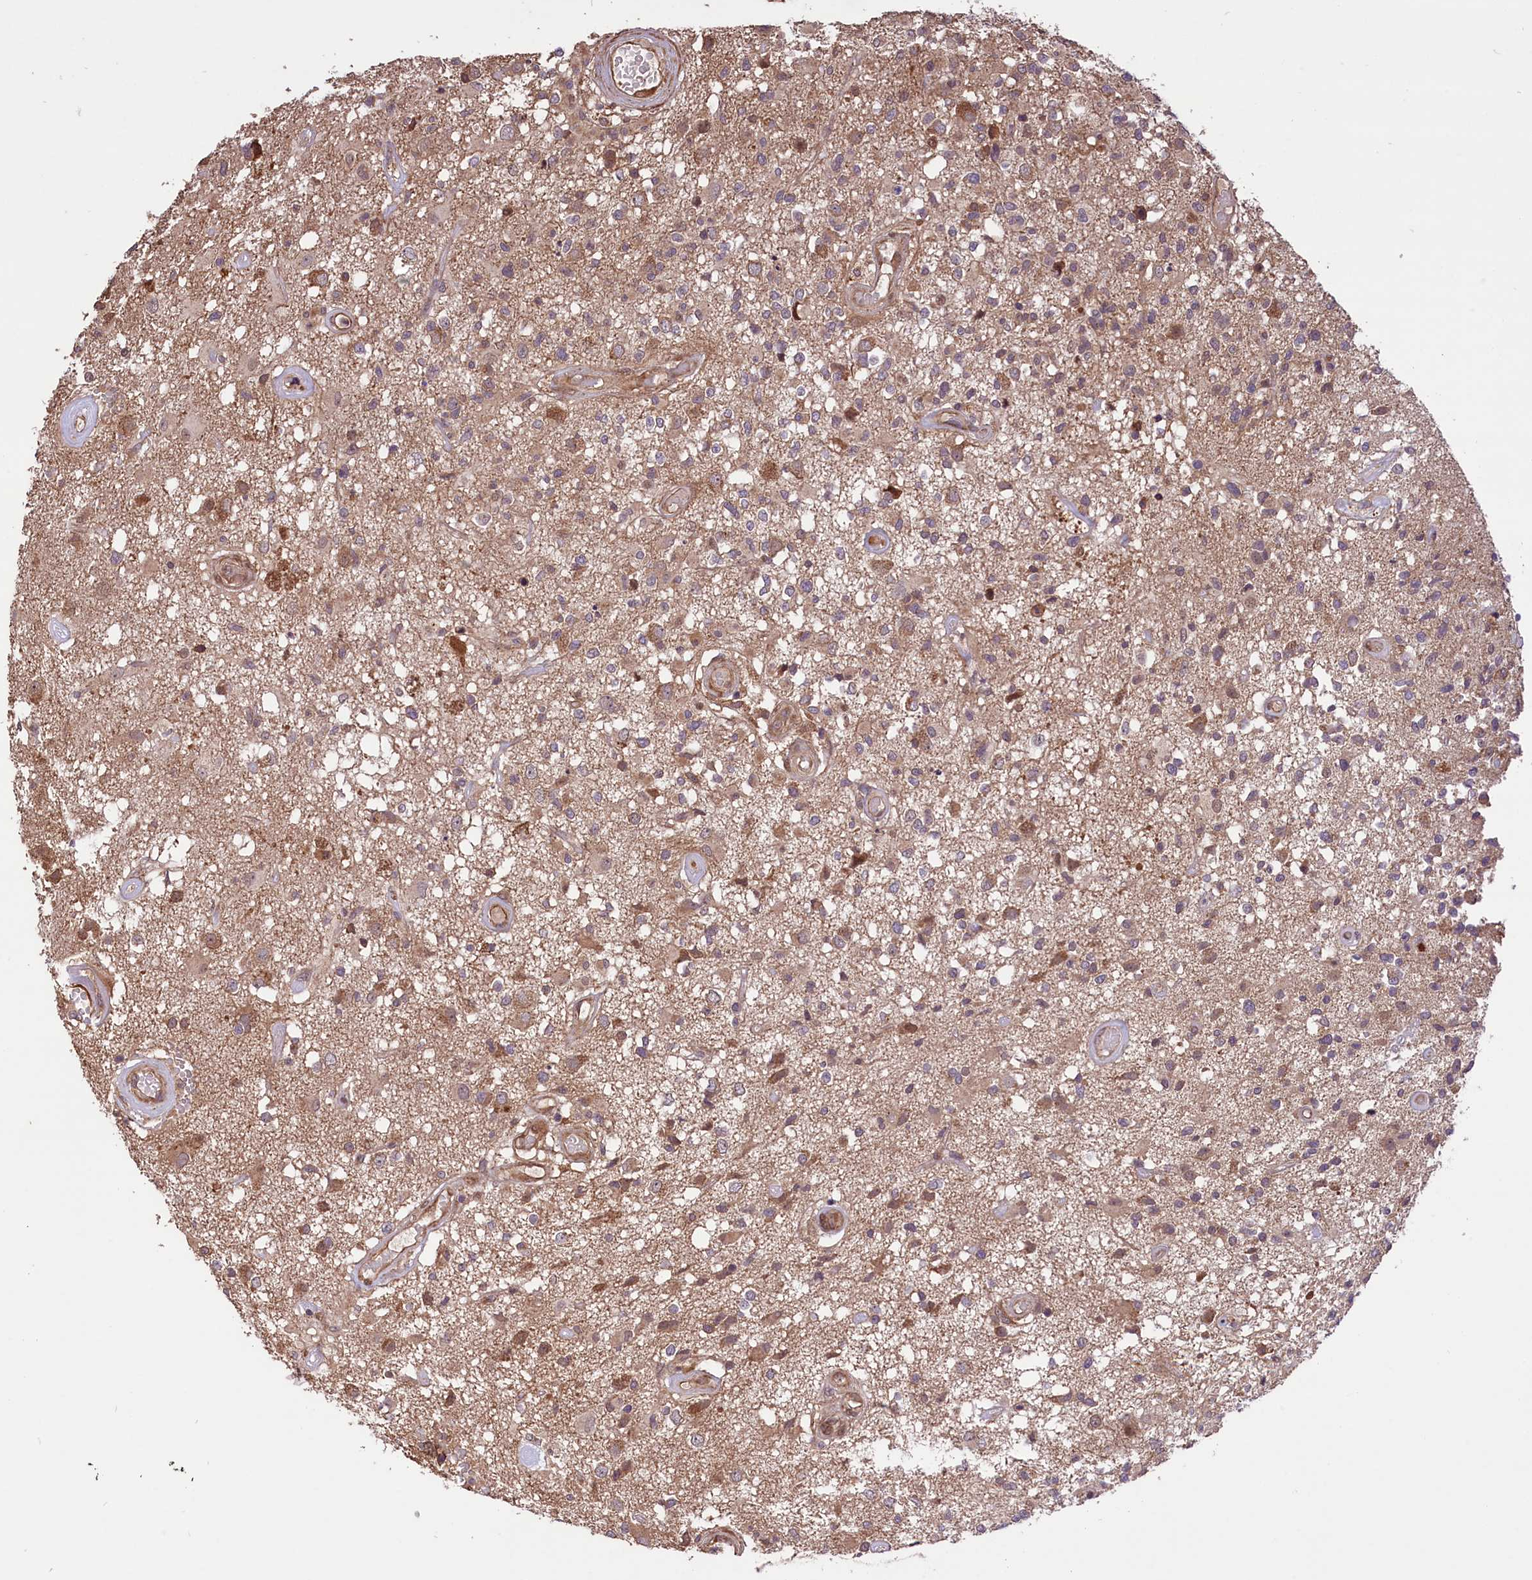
{"staining": {"intensity": "moderate", "quantity": ">75%", "location": "cytoplasmic/membranous"}, "tissue": "glioma", "cell_type": "Tumor cells", "image_type": "cancer", "snomed": [{"axis": "morphology", "description": "Glioma, malignant, High grade"}, {"axis": "morphology", "description": "Glioblastoma, NOS"}, {"axis": "topography", "description": "Brain"}], "caption": "A micrograph of human malignant glioma (high-grade) stained for a protein displays moderate cytoplasmic/membranous brown staining in tumor cells.", "gene": "HDAC5", "patient": {"sex": "male", "age": 60}}